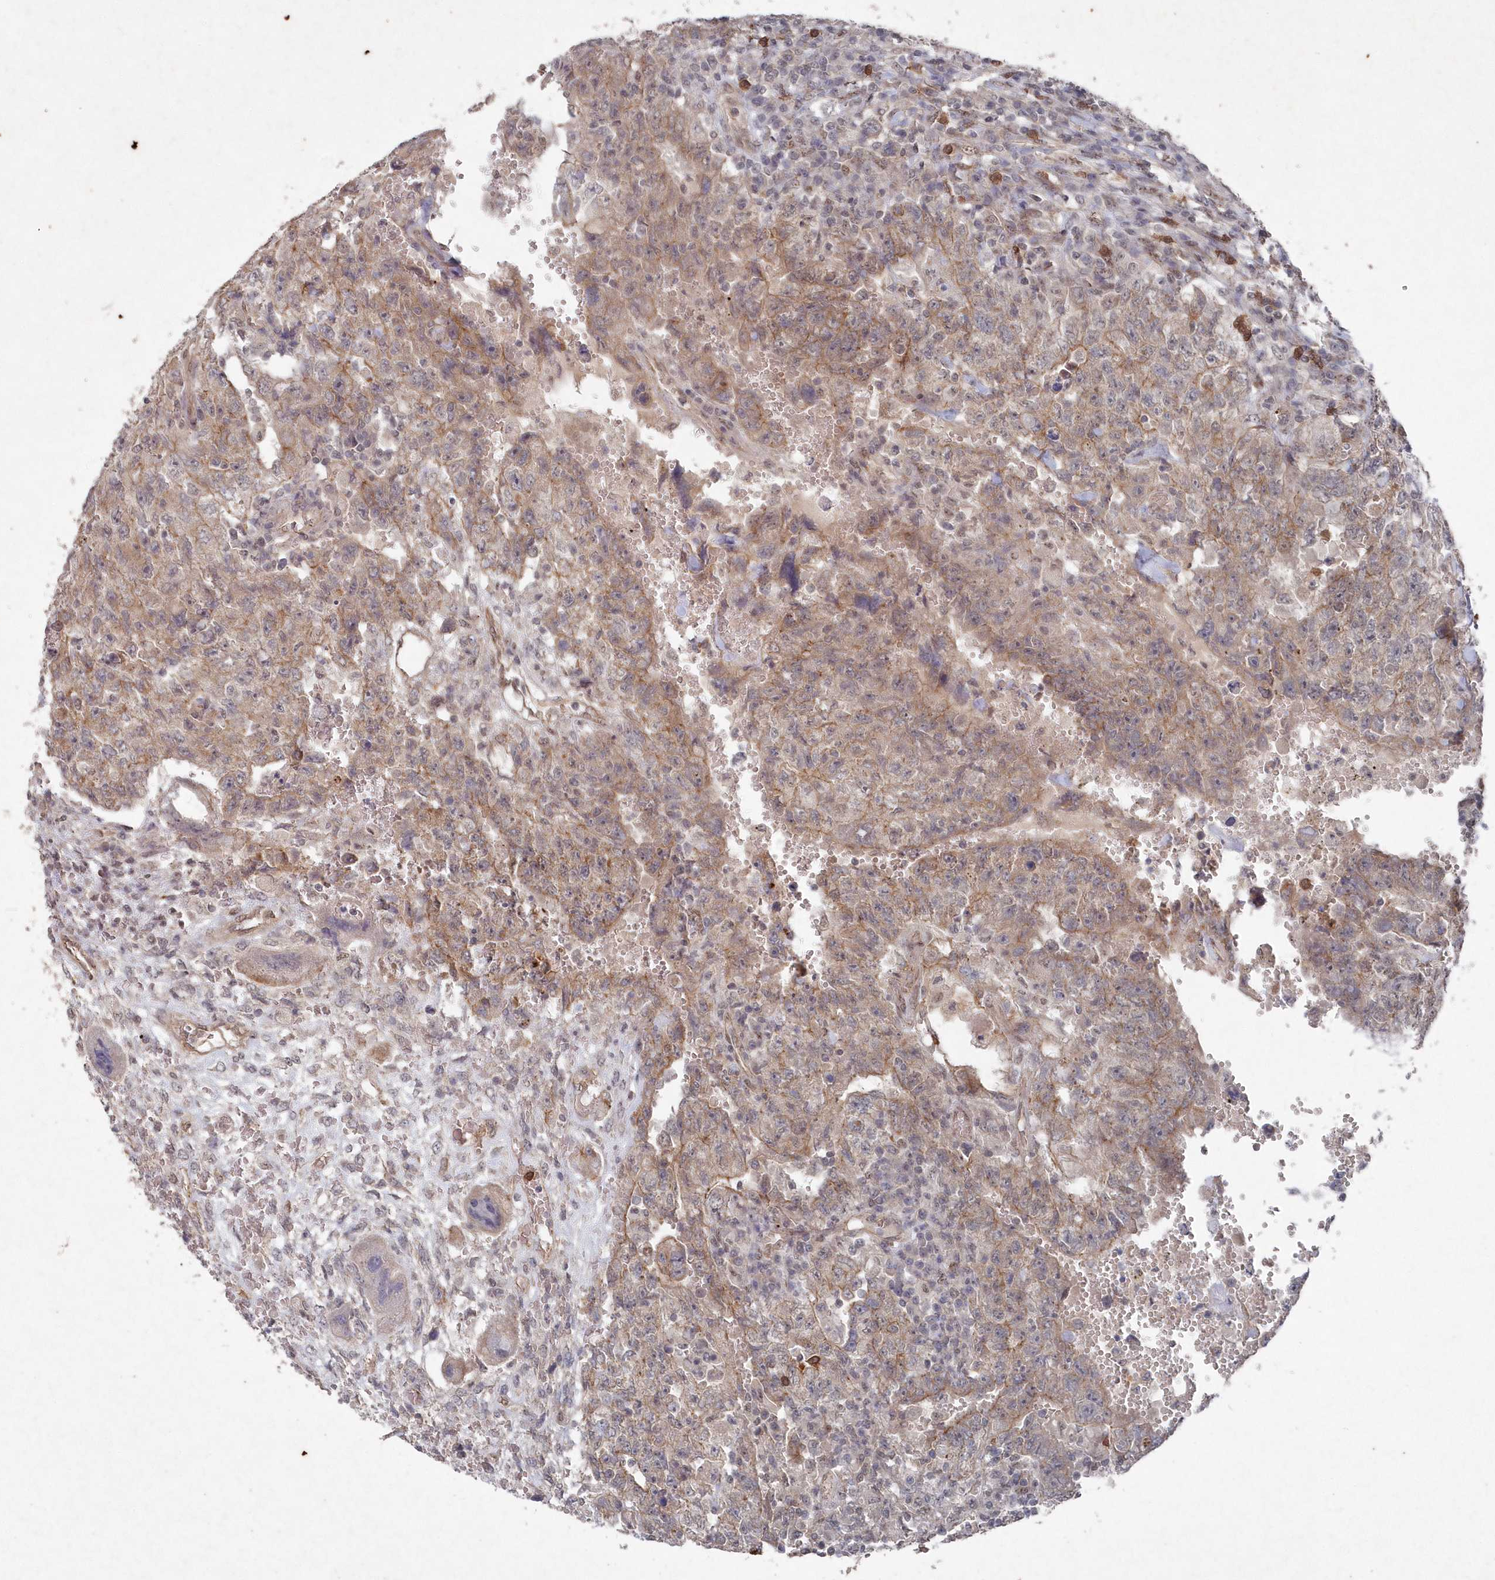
{"staining": {"intensity": "moderate", "quantity": ">75%", "location": "cytoplasmic/membranous"}, "tissue": "testis cancer", "cell_type": "Tumor cells", "image_type": "cancer", "snomed": [{"axis": "morphology", "description": "Carcinoma, Embryonal, NOS"}, {"axis": "topography", "description": "Testis"}], "caption": "Testis embryonal carcinoma stained for a protein demonstrates moderate cytoplasmic/membranous positivity in tumor cells. The staining is performed using DAB (3,3'-diaminobenzidine) brown chromogen to label protein expression. The nuclei are counter-stained blue using hematoxylin.", "gene": "VSIG2", "patient": {"sex": "male", "age": 26}}